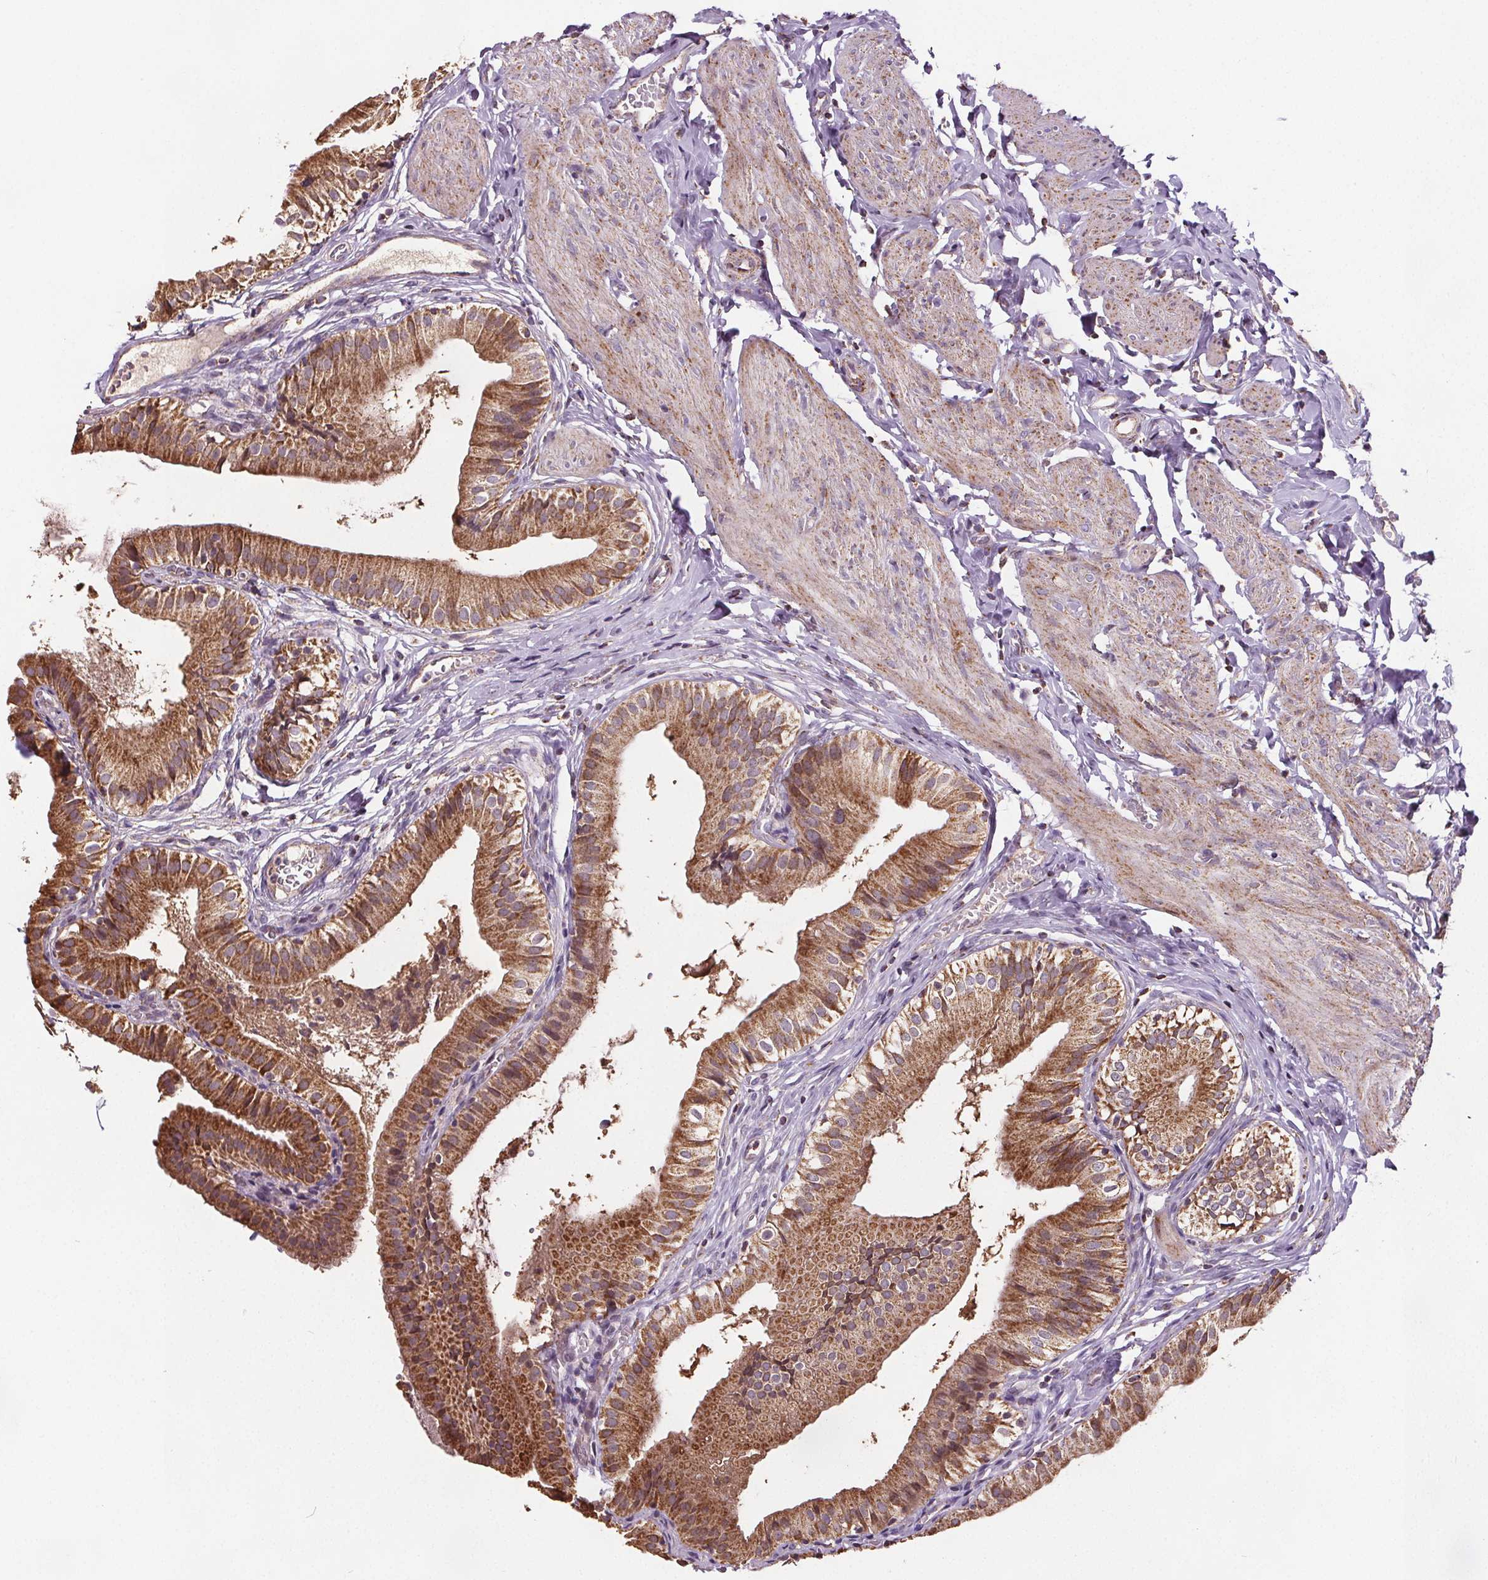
{"staining": {"intensity": "strong", "quantity": ">75%", "location": "cytoplasmic/membranous"}, "tissue": "gallbladder", "cell_type": "Glandular cells", "image_type": "normal", "snomed": [{"axis": "morphology", "description": "Normal tissue, NOS"}, {"axis": "topography", "description": "Gallbladder"}], "caption": "A high amount of strong cytoplasmic/membranous staining is present in approximately >75% of glandular cells in unremarkable gallbladder. The protein is stained brown, and the nuclei are stained in blue (DAB IHC with brightfield microscopy, high magnification).", "gene": "SUCLA2", "patient": {"sex": "female", "age": 47}}